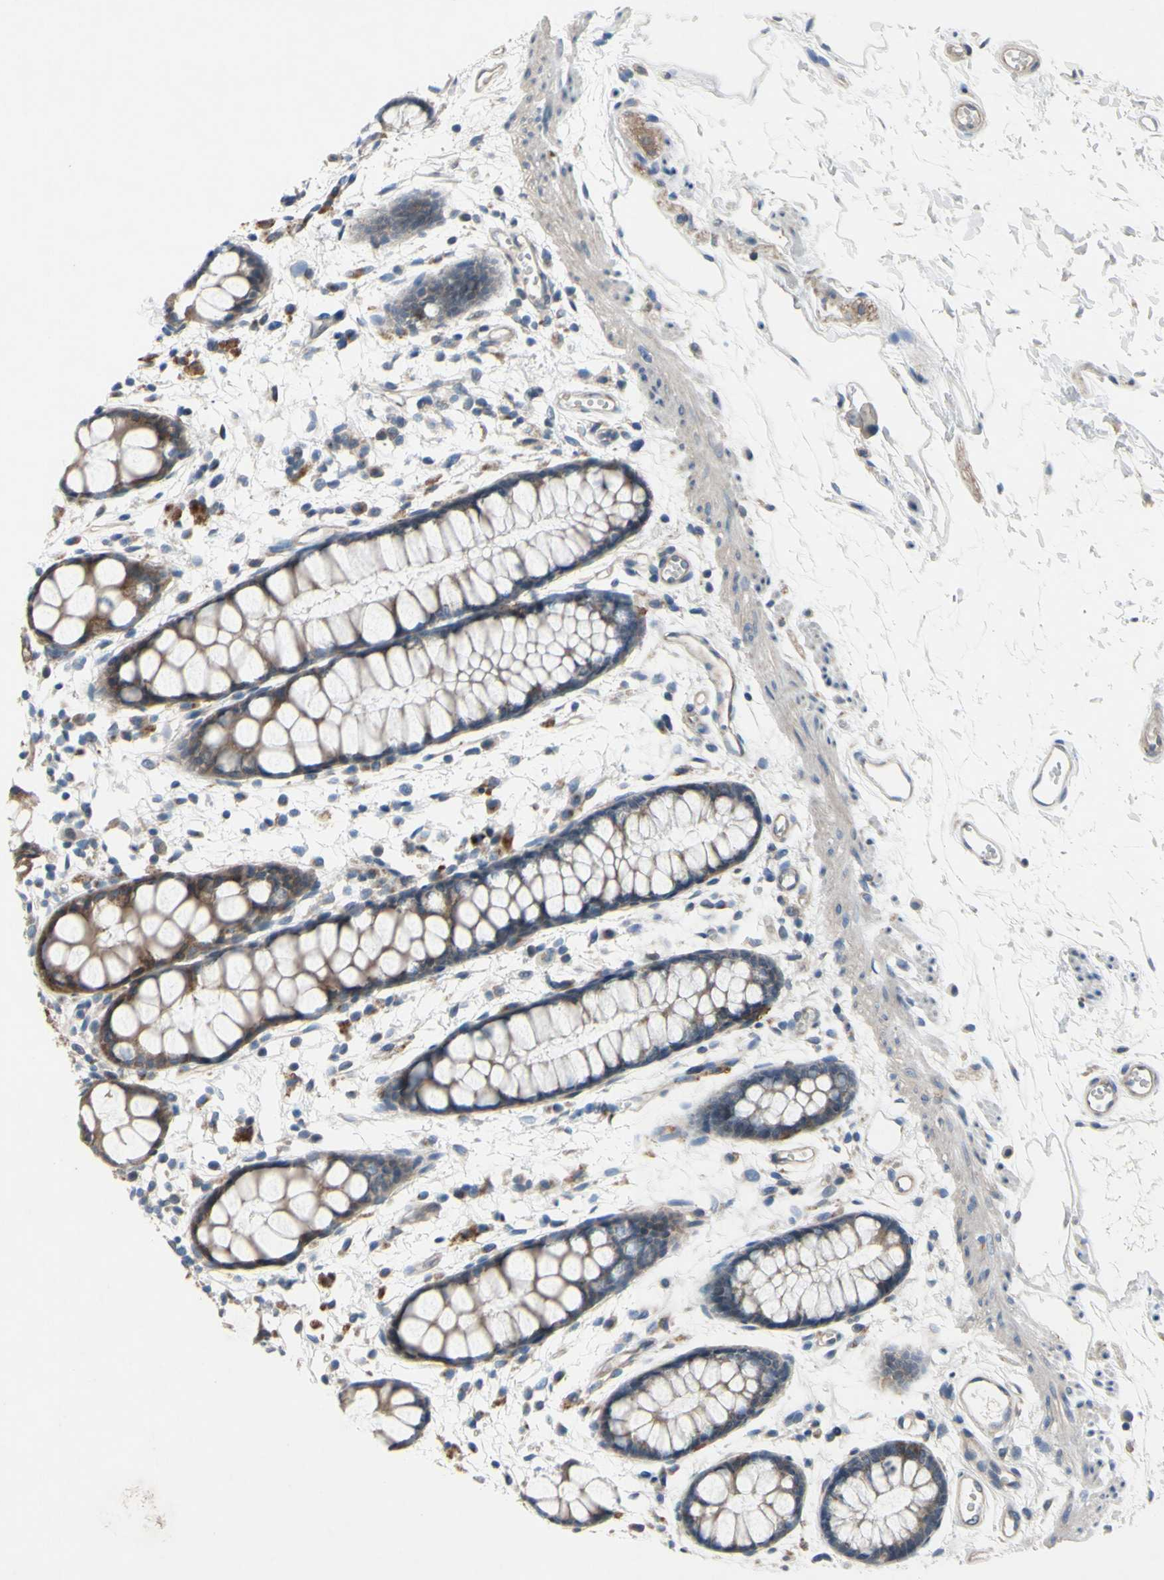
{"staining": {"intensity": "moderate", "quantity": ">75%", "location": "cytoplasmic/membranous"}, "tissue": "rectum", "cell_type": "Glandular cells", "image_type": "normal", "snomed": [{"axis": "morphology", "description": "Normal tissue, NOS"}, {"axis": "topography", "description": "Rectum"}], "caption": "Normal rectum reveals moderate cytoplasmic/membranous positivity in about >75% of glandular cells, visualized by immunohistochemistry. The protein of interest is stained brown, and the nuclei are stained in blue (DAB IHC with brightfield microscopy, high magnification).", "gene": "GRAMD2B", "patient": {"sex": "female", "age": 66}}